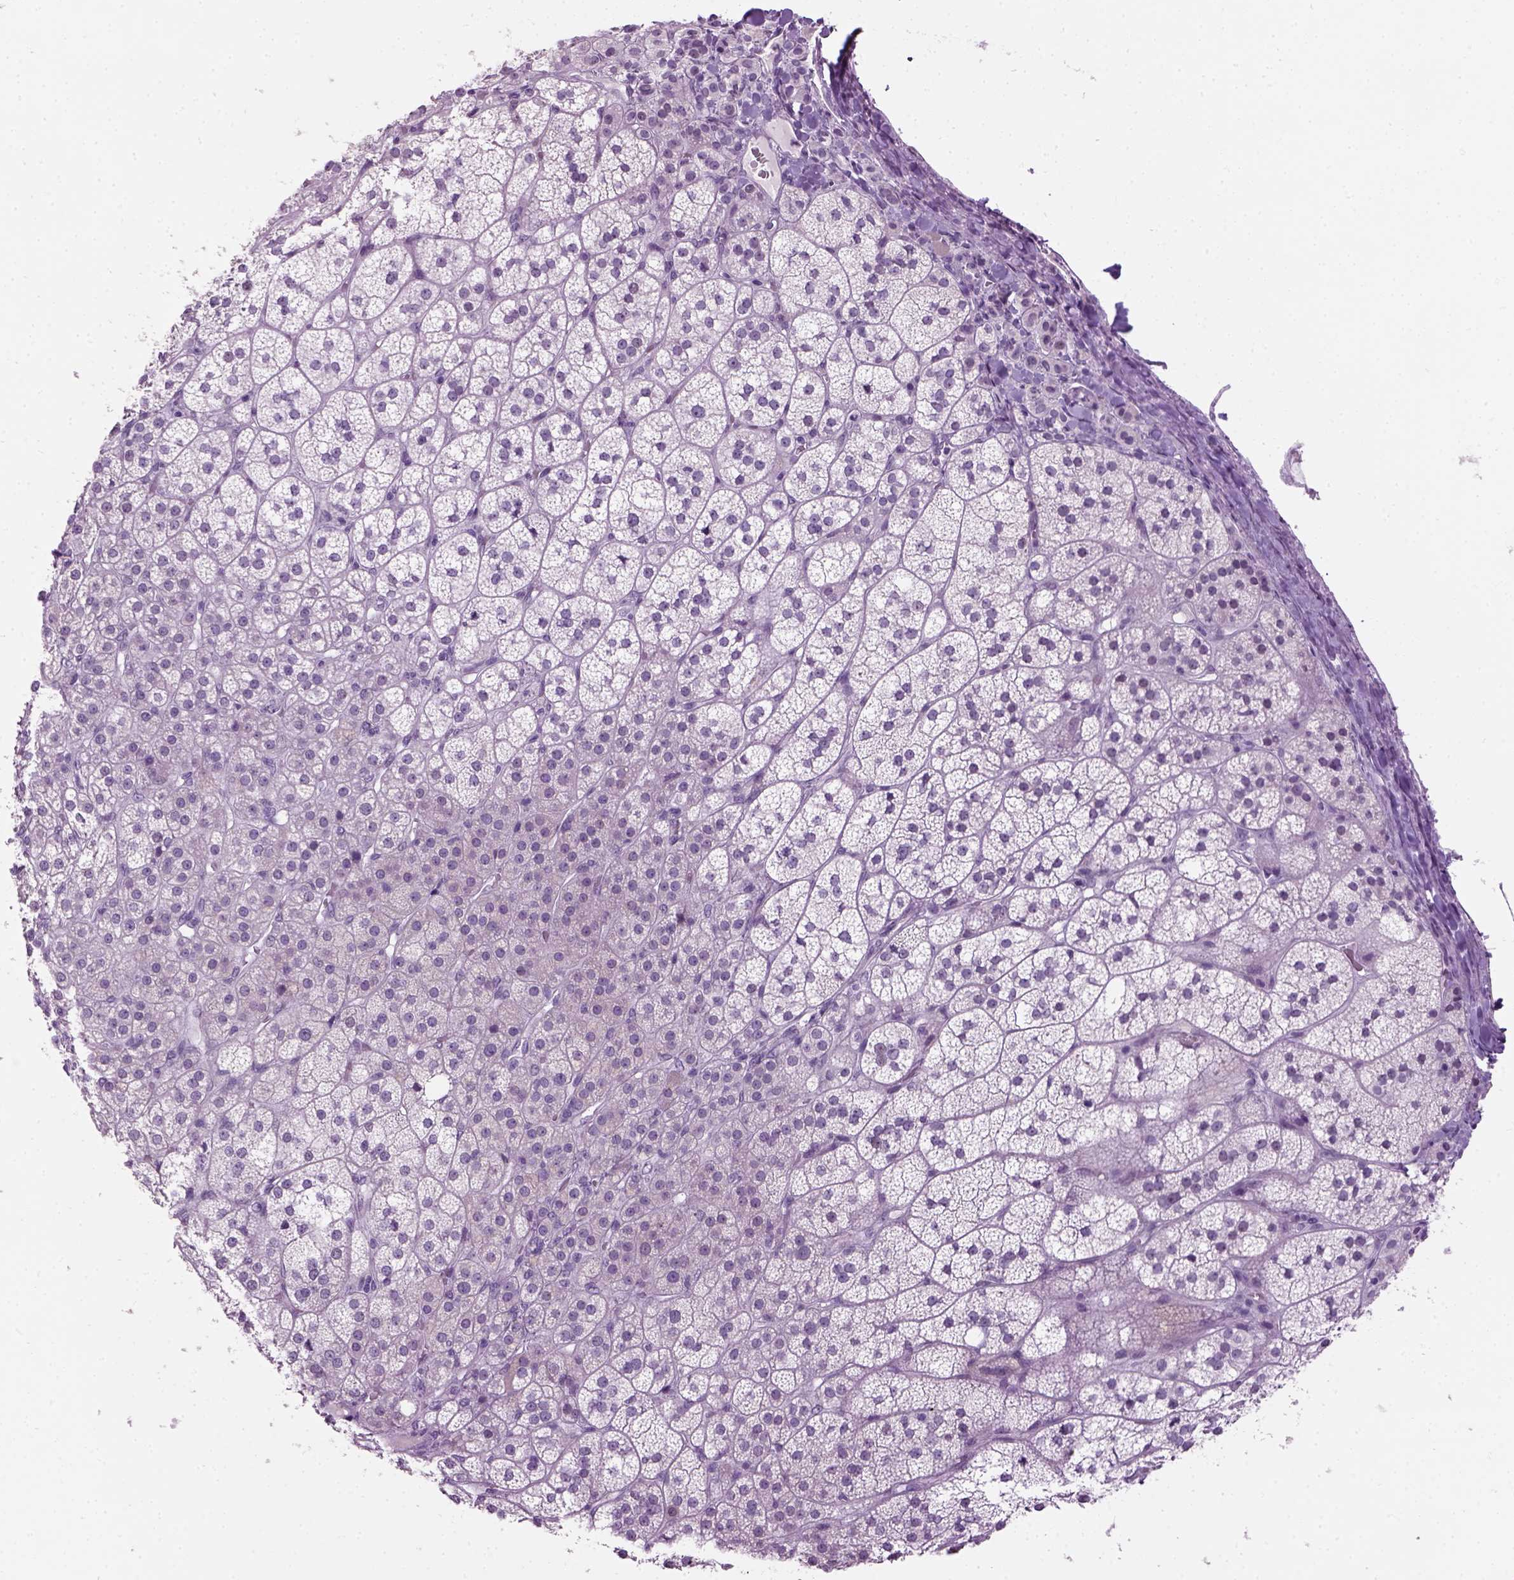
{"staining": {"intensity": "negative", "quantity": "none", "location": "none"}, "tissue": "adrenal gland", "cell_type": "Glandular cells", "image_type": "normal", "snomed": [{"axis": "morphology", "description": "Normal tissue, NOS"}, {"axis": "topography", "description": "Adrenal gland"}], "caption": "An image of adrenal gland stained for a protein demonstrates no brown staining in glandular cells. (DAB immunohistochemistry visualized using brightfield microscopy, high magnification).", "gene": "GABRB2", "patient": {"sex": "female", "age": 60}}